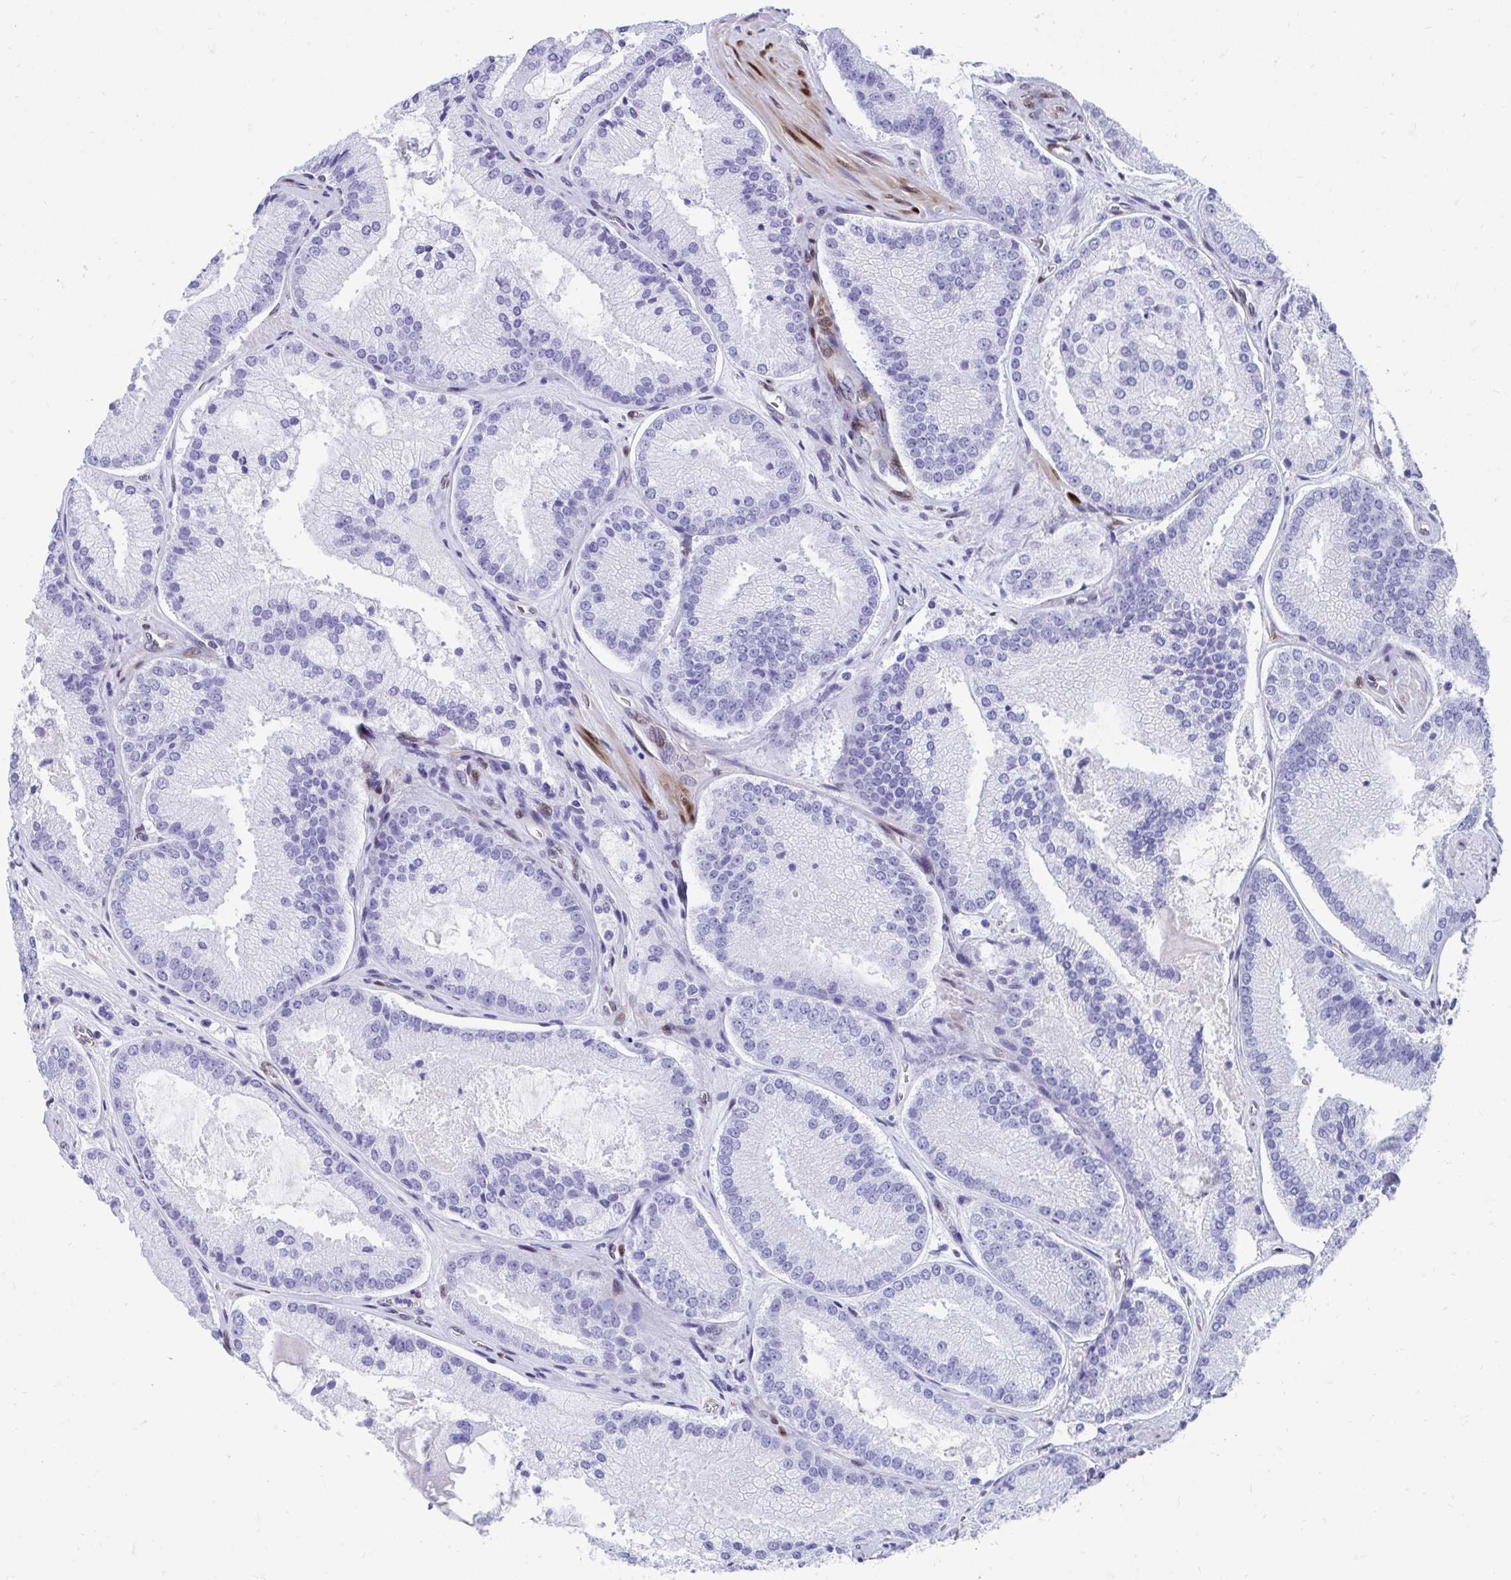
{"staining": {"intensity": "negative", "quantity": "none", "location": "none"}, "tissue": "prostate cancer", "cell_type": "Tumor cells", "image_type": "cancer", "snomed": [{"axis": "morphology", "description": "Adenocarcinoma, High grade"}, {"axis": "topography", "description": "Prostate"}], "caption": "Prostate cancer (adenocarcinoma (high-grade)) stained for a protein using immunohistochemistry (IHC) reveals no positivity tumor cells.", "gene": "RBPMS", "patient": {"sex": "male", "age": 73}}